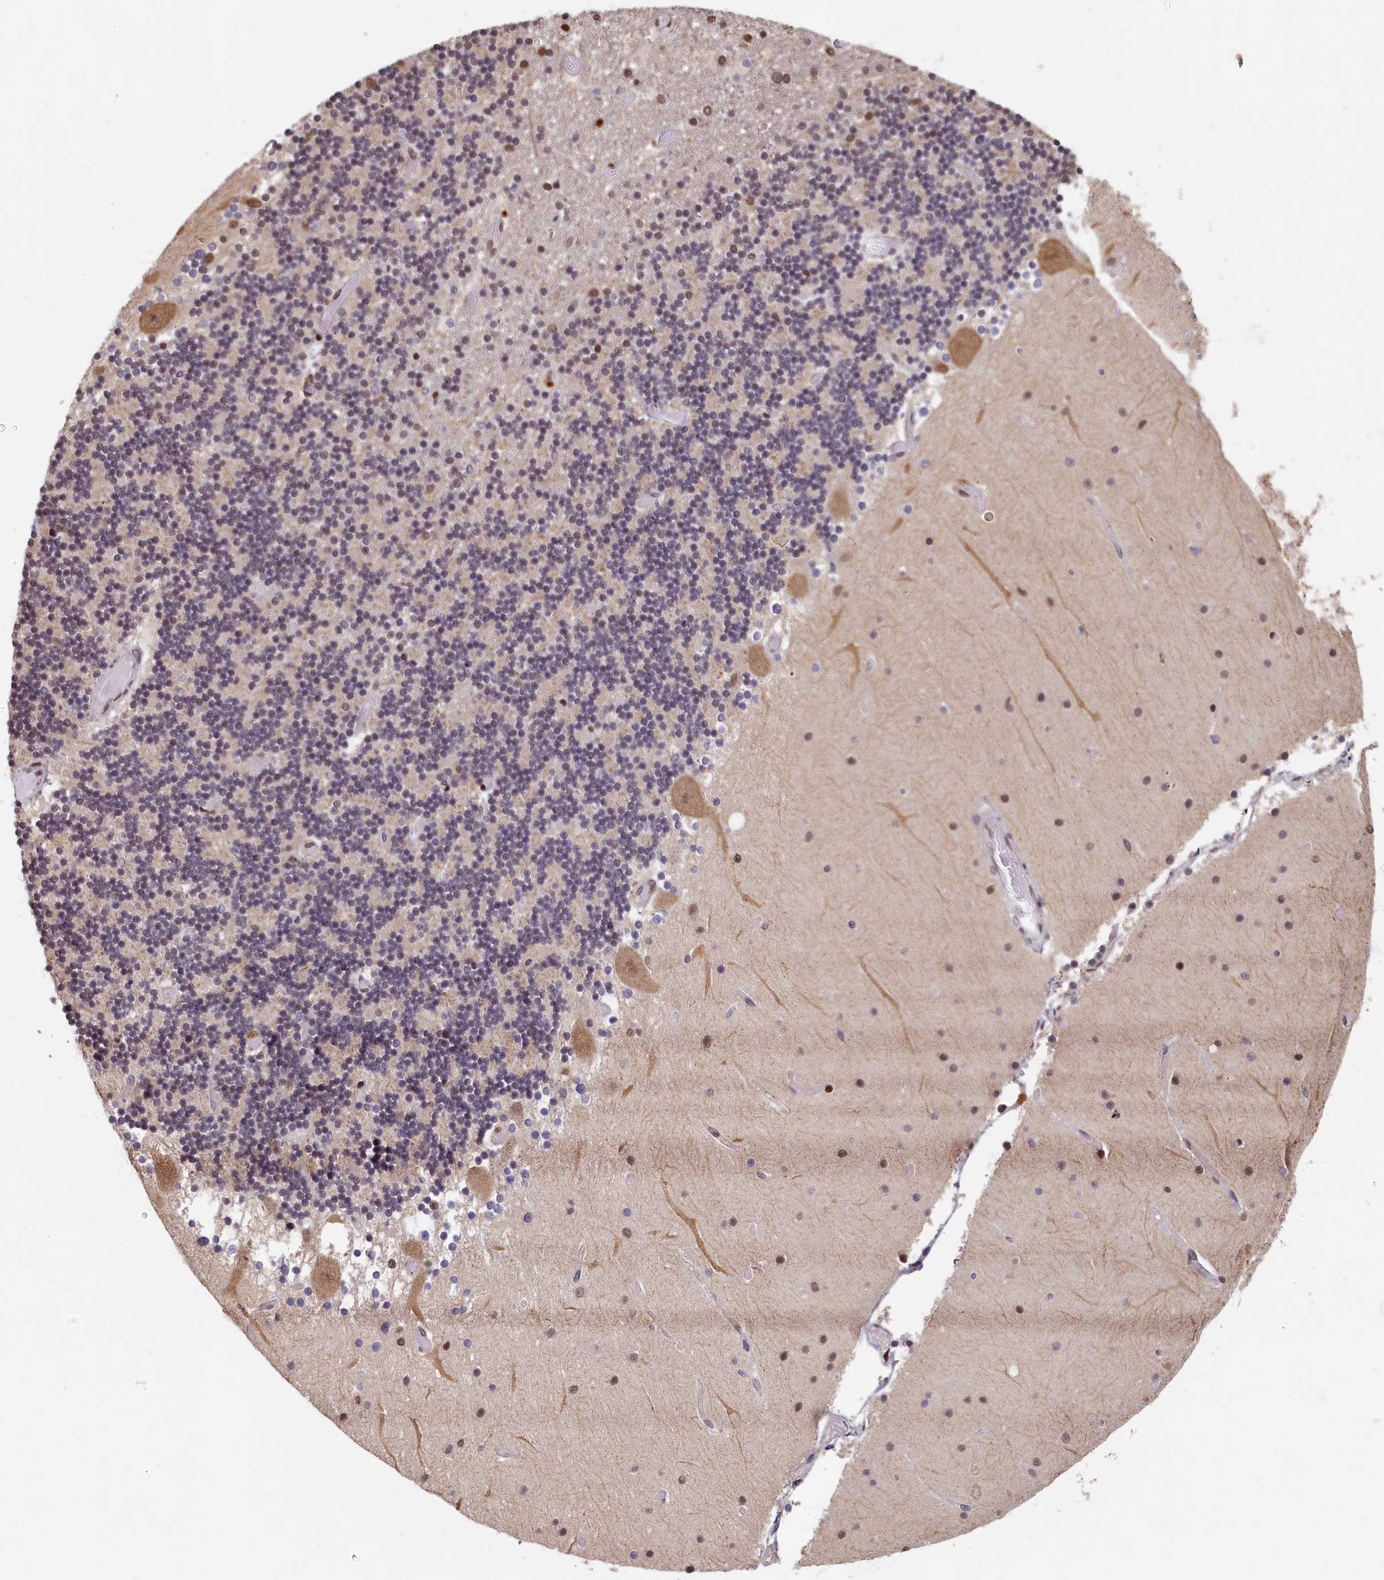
{"staining": {"intensity": "moderate", "quantity": "<25%", "location": "nuclear"}, "tissue": "cerebellum", "cell_type": "Cells in granular layer", "image_type": "normal", "snomed": [{"axis": "morphology", "description": "Normal tissue, NOS"}, {"axis": "topography", "description": "Cerebellum"}], "caption": "DAB (3,3'-diaminobenzidine) immunohistochemical staining of normal cerebellum demonstrates moderate nuclear protein expression in about <25% of cells in granular layer.", "gene": "CKAP2L", "patient": {"sex": "female", "age": 28}}